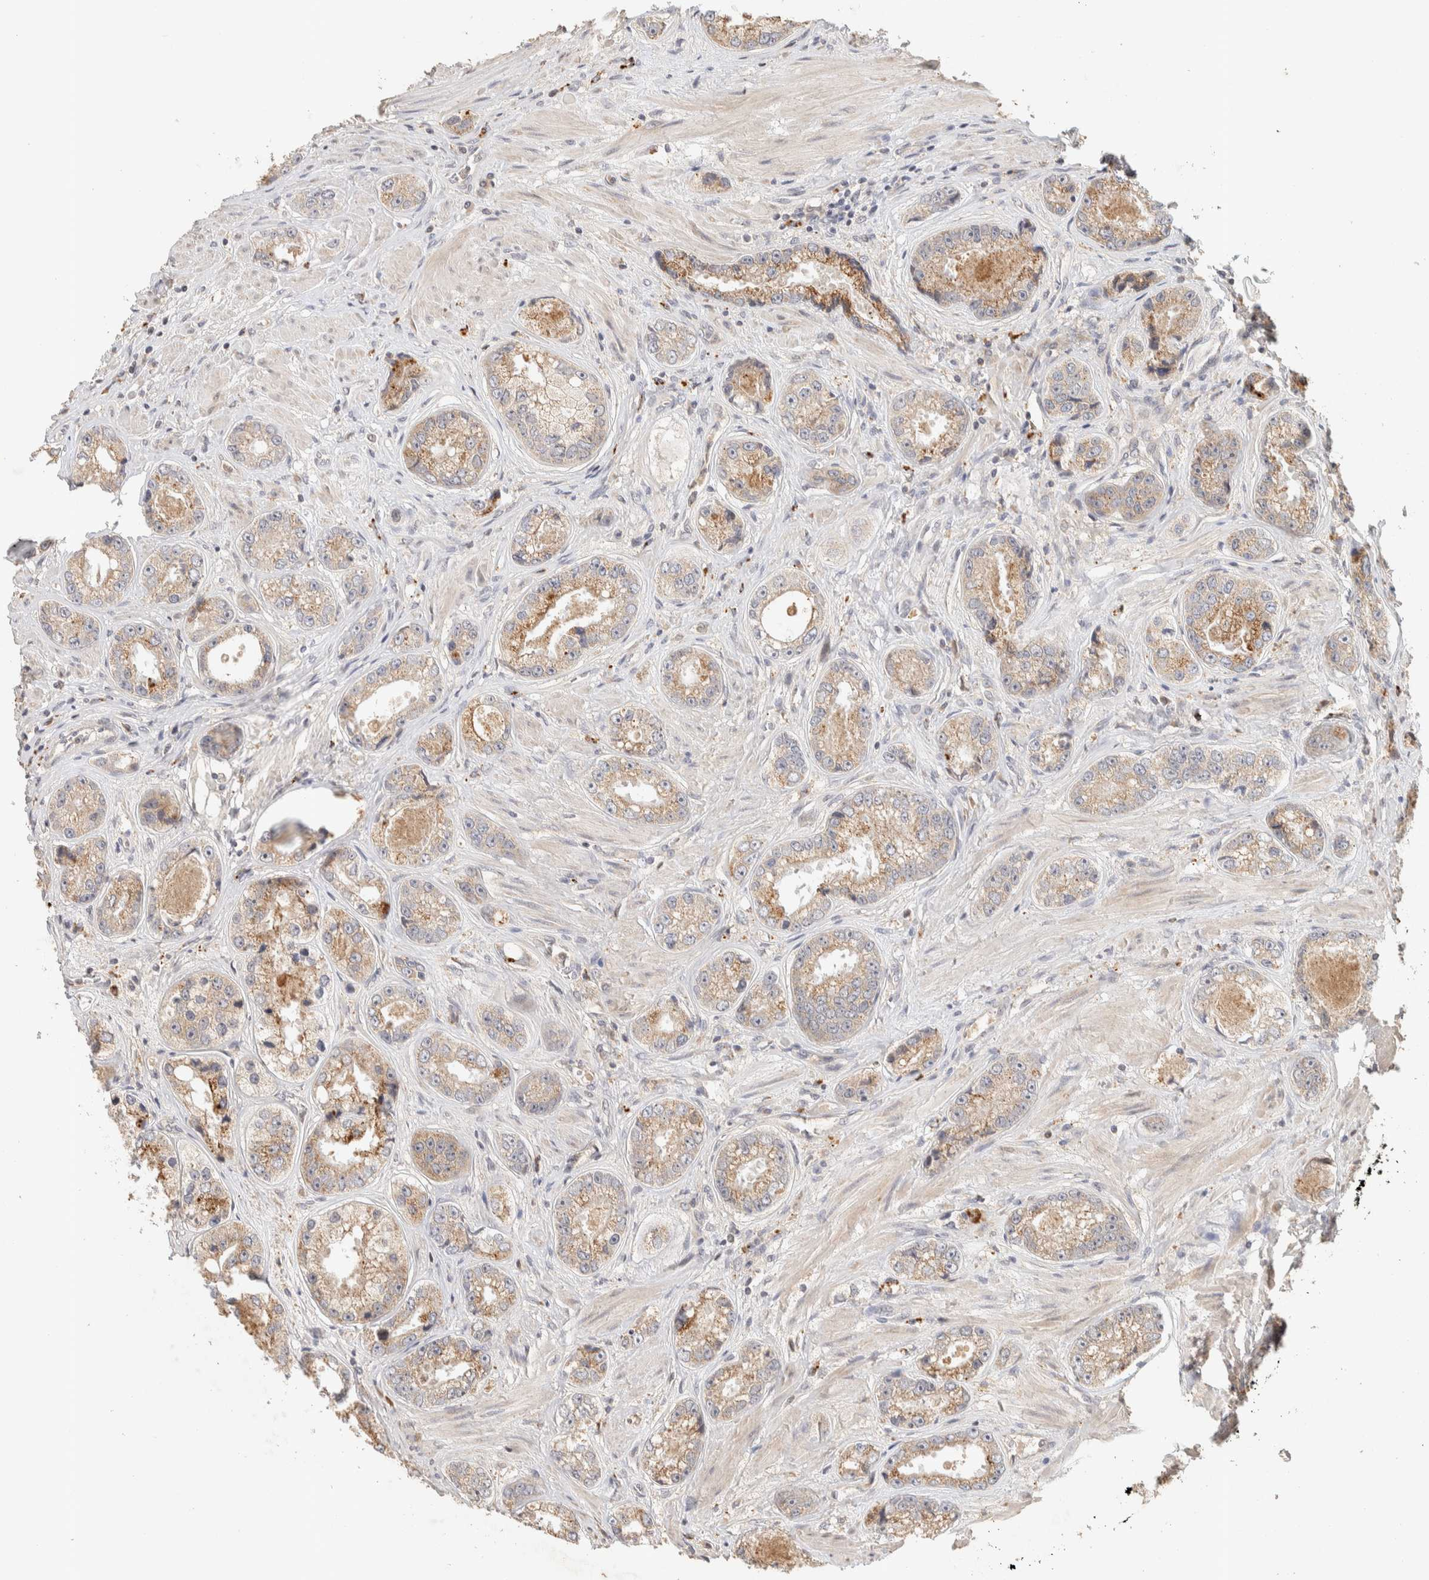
{"staining": {"intensity": "weak", "quantity": ">75%", "location": "cytoplasmic/membranous"}, "tissue": "prostate cancer", "cell_type": "Tumor cells", "image_type": "cancer", "snomed": [{"axis": "morphology", "description": "Adenocarcinoma, High grade"}, {"axis": "topography", "description": "Prostate"}], "caption": "Immunohistochemistry of prostate cancer (adenocarcinoma (high-grade)) shows low levels of weak cytoplasmic/membranous positivity in approximately >75% of tumor cells.", "gene": "ITPA", "patient": {"sex": "male", "age": 61}}